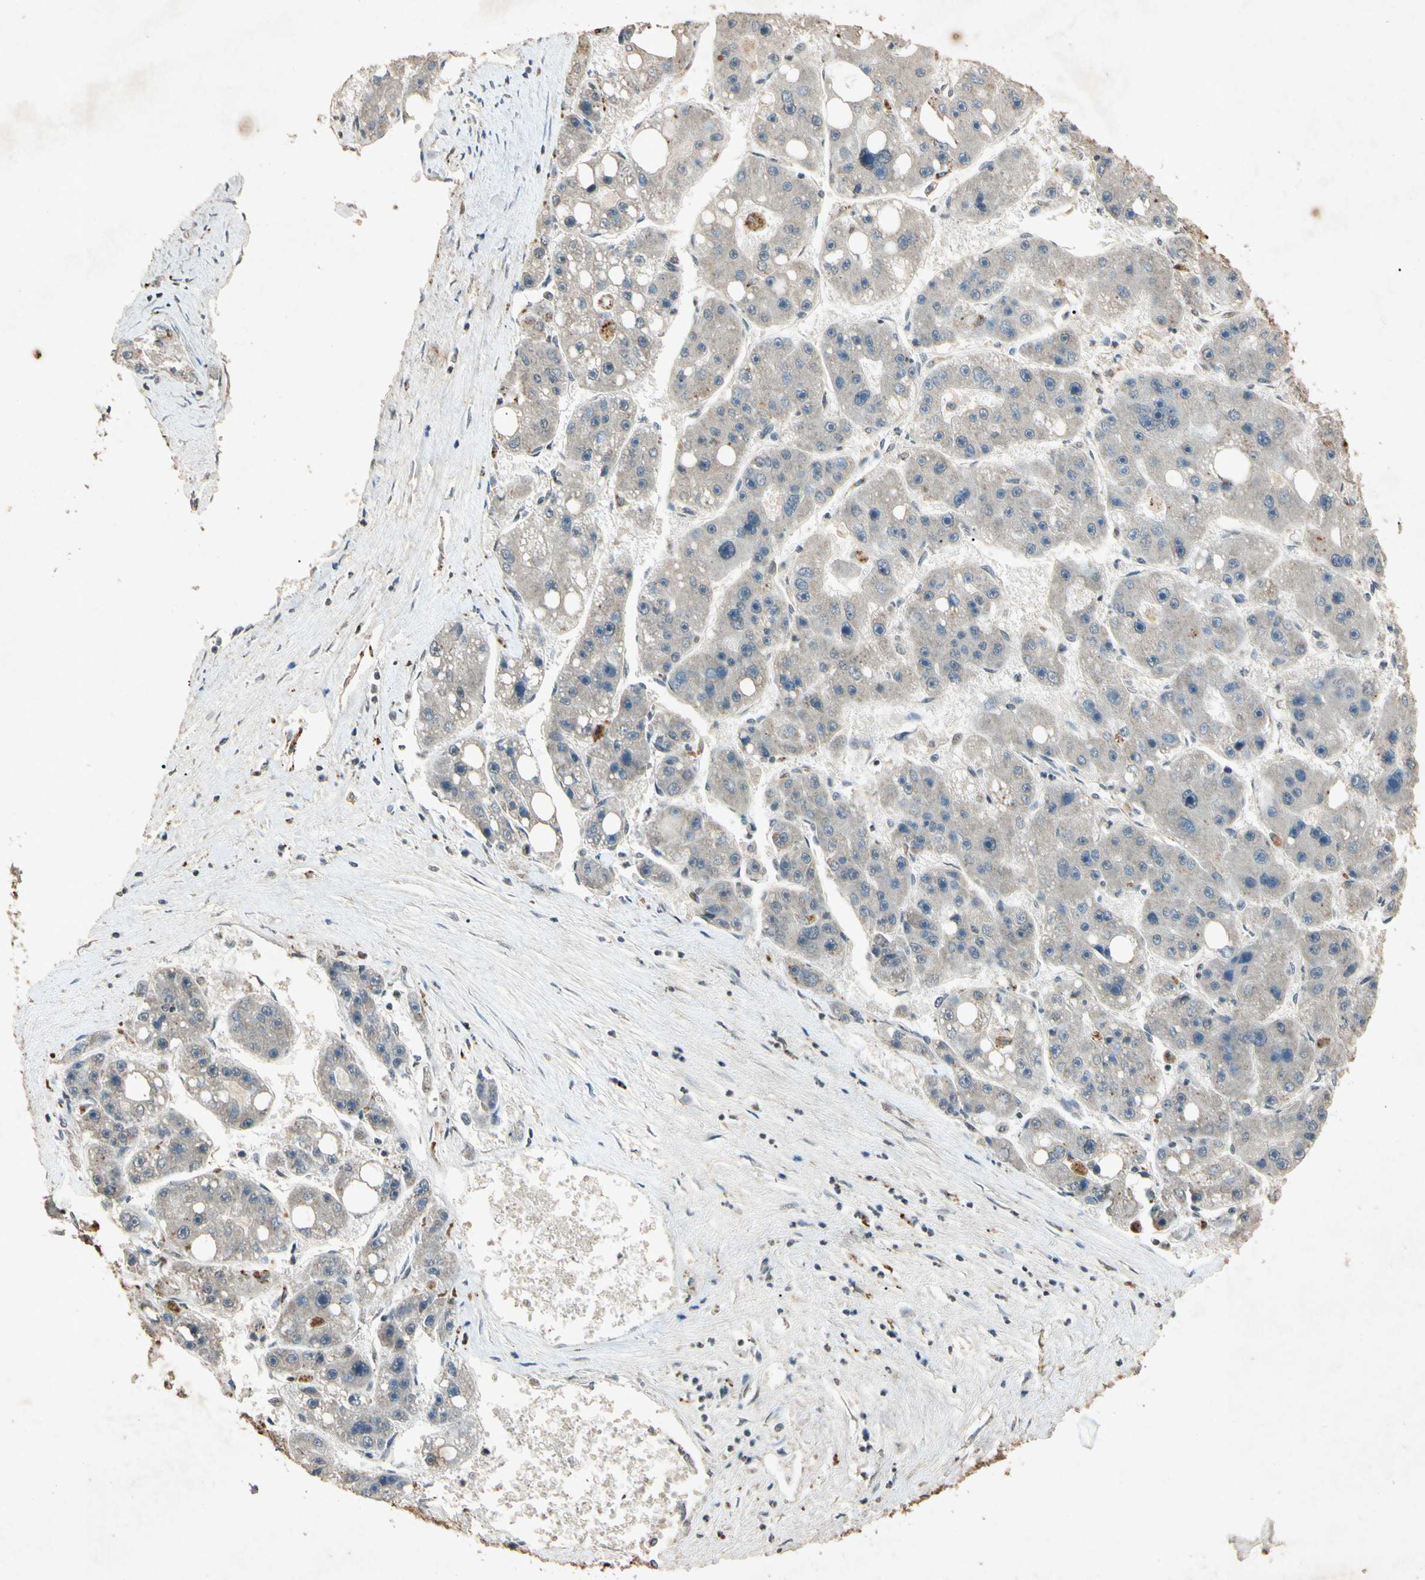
{"staining": {"intensity": "weak", "quantity": ">75%", "location": "cytoplasmic/membranous"}, "tissue": "liver cancer", "cell_type": "Tumor cells", "image_type": "cancer", "snomed": [{"axis": "morphology", "description": "Carcinoma, Hepatocellular, NOS"}, {"axis": "topography", "description": "Liver"}], "caption": "Liver cancer (hepatocellular carcinoma) stained with immunohistochemistry exhibits weak cytoplasmic/membranous staining in approximately >75% of tumor cells. Using DAB (brown) and hematoxylin (blue) stains, captured at high magnification using brightfield microscopy.", "gene": "MSRB1", "patient": {"sex": "female", "age": 61}}